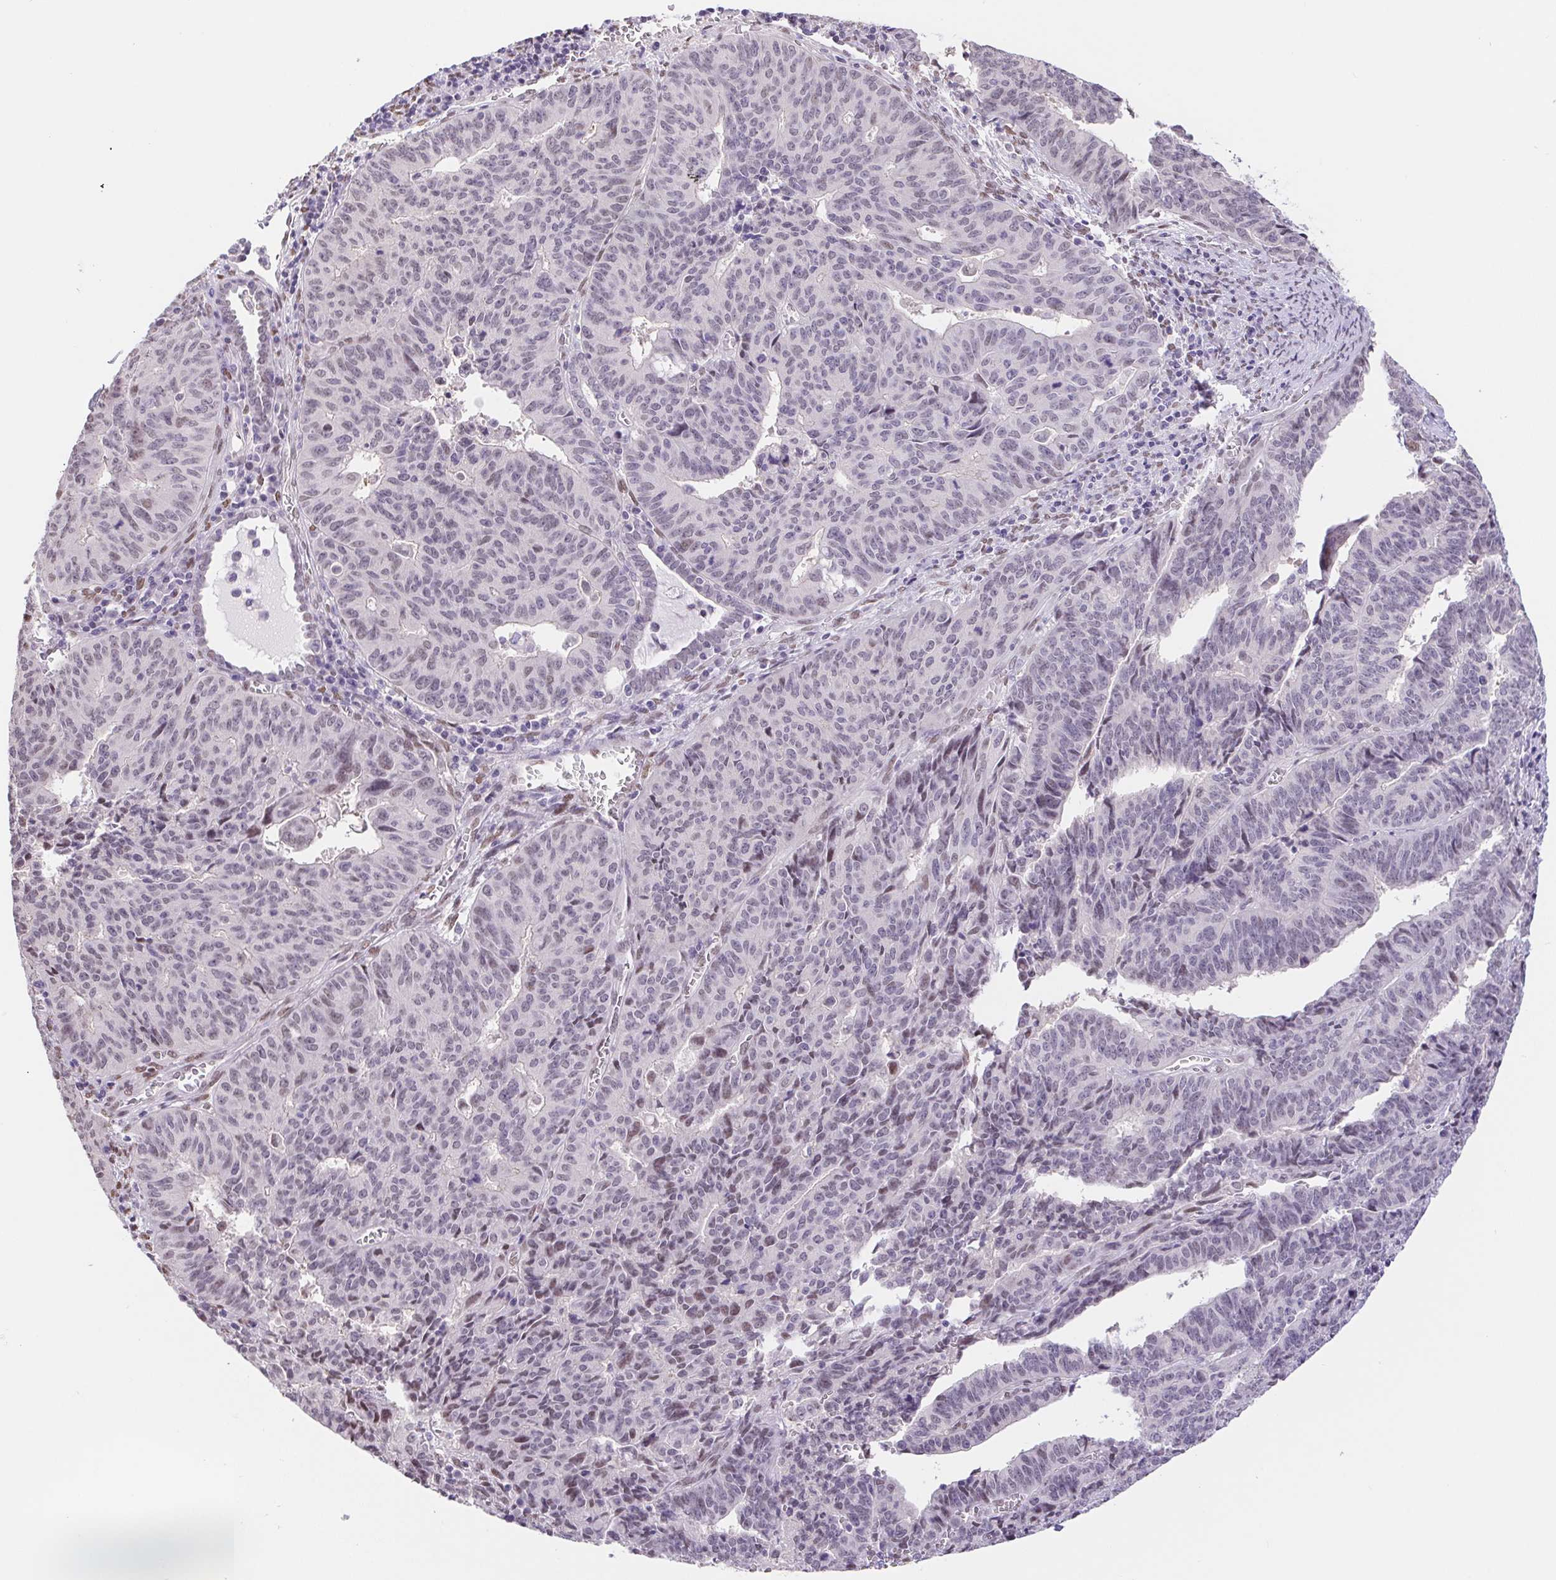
{"staining": {"intensity": "negative", "quantity": "none", "location": "none"}, "tissue": "endometrial cancer", "cell_type": "Tumor cells", "image_type": "cancer", "snomed": [{"axis": "morphology", "description": "Adenocarcinoma, NOS"}, {"axis": "topography", "description": "Endometrium"}], "caption": "The immunohistochemistry (IHC) photomicrograph has no significant positivity in tumor cells of adenocarcinoma (endometrial) tissue. The staining is performed using DAB brown chromogen with nuclei counter-stained in using hematoxylin.", "gene": "CAND1", "patient": {"sex": "female", "age": 65}}